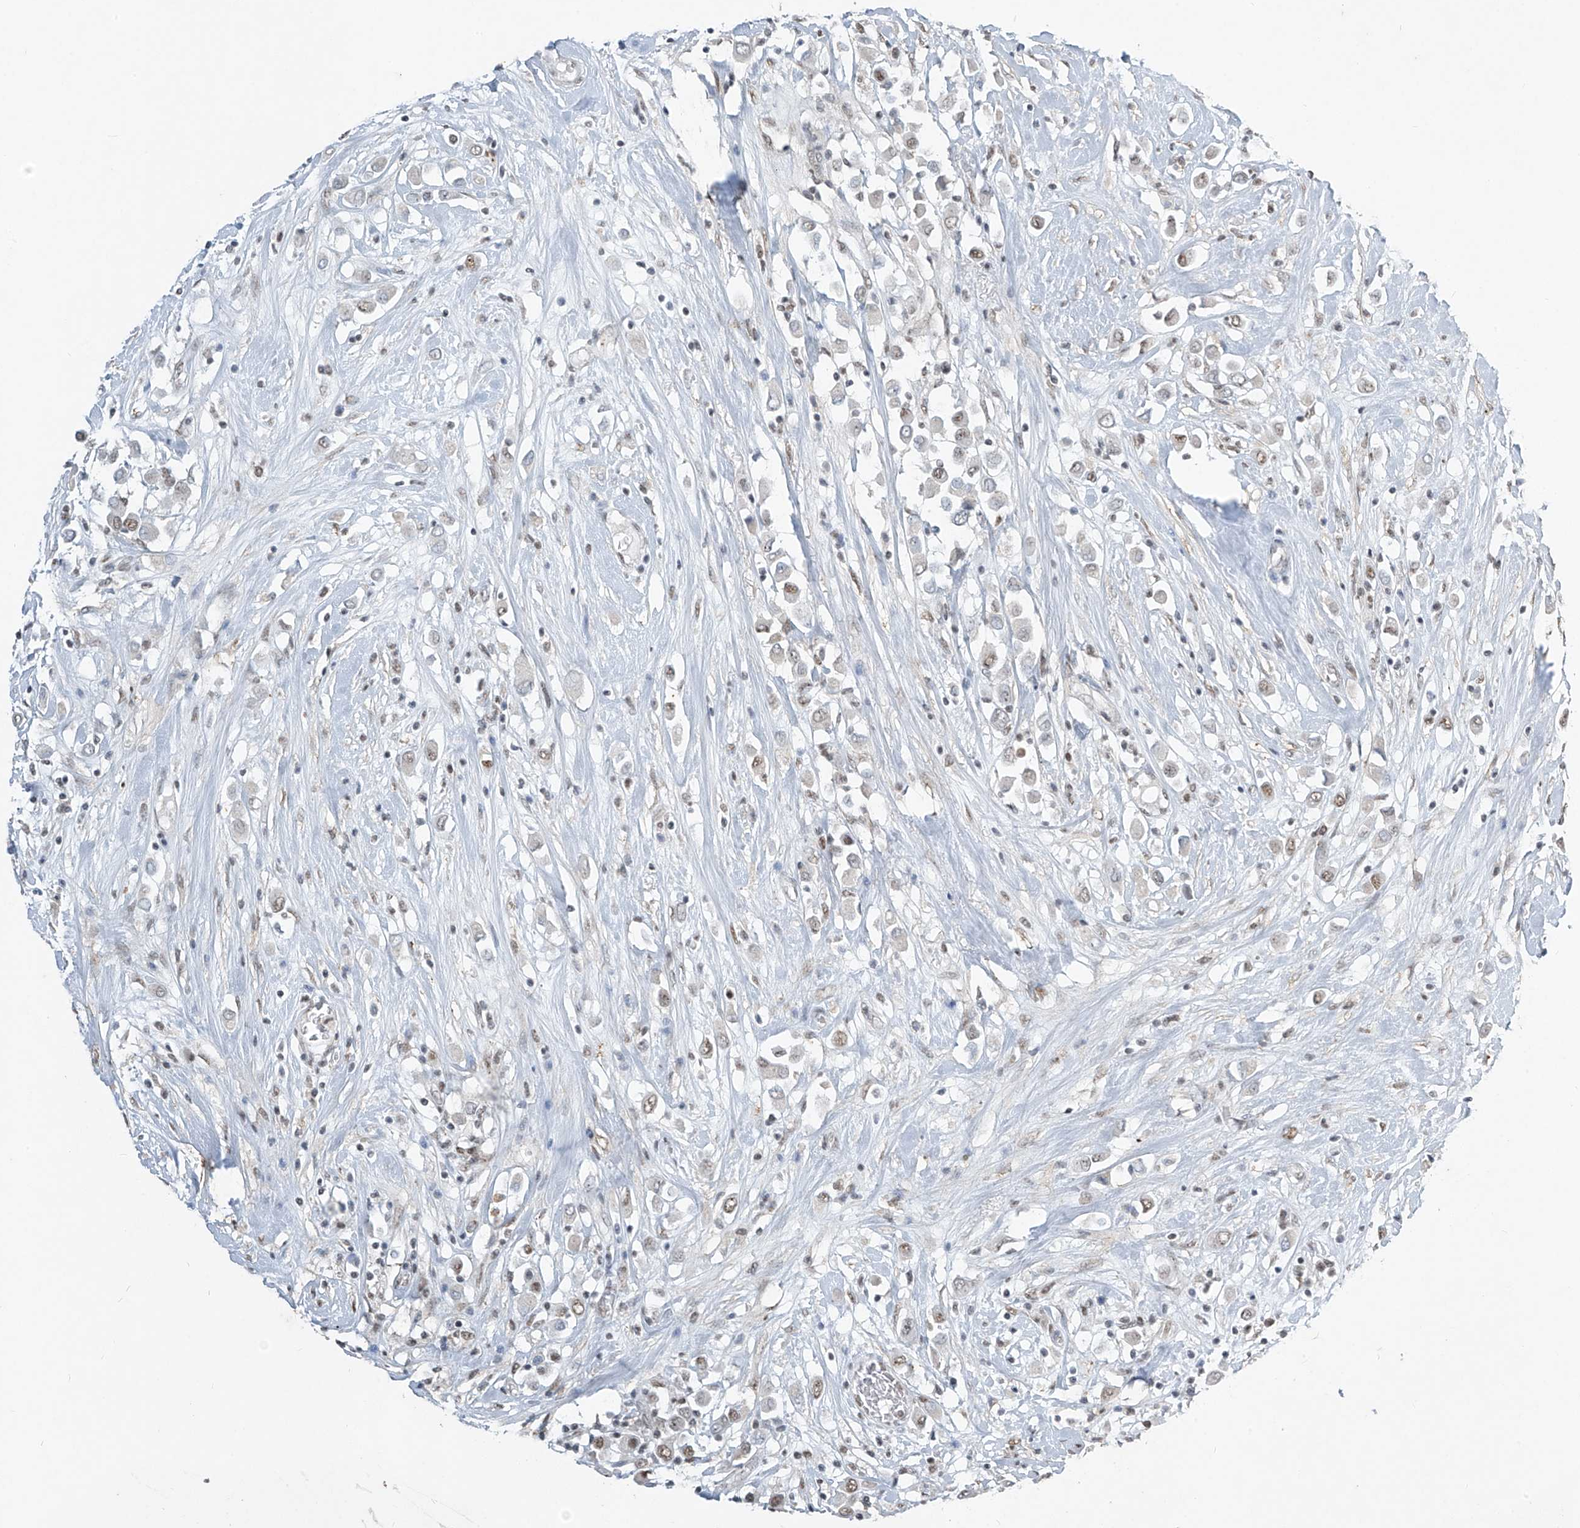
{"staining": {"intensity": "moderate", "quantity": "<25%", "location": "nuclear"}, "tissue": "breast cancer", "cell_type": "Tumor cells", "image_type": "cancer", "snomed": [{"axis": "morphology", "description": "Duct carcinoma"}, {"axis": "topography", "description": "Breast"}], "caption": "A brown stain highlights moderate nuclear staining of a protein in human breast cancer (intraductal carcinoma) tumor cells.", "gene": "TFEC", "patient": {"sex": "female", "age": 61}}